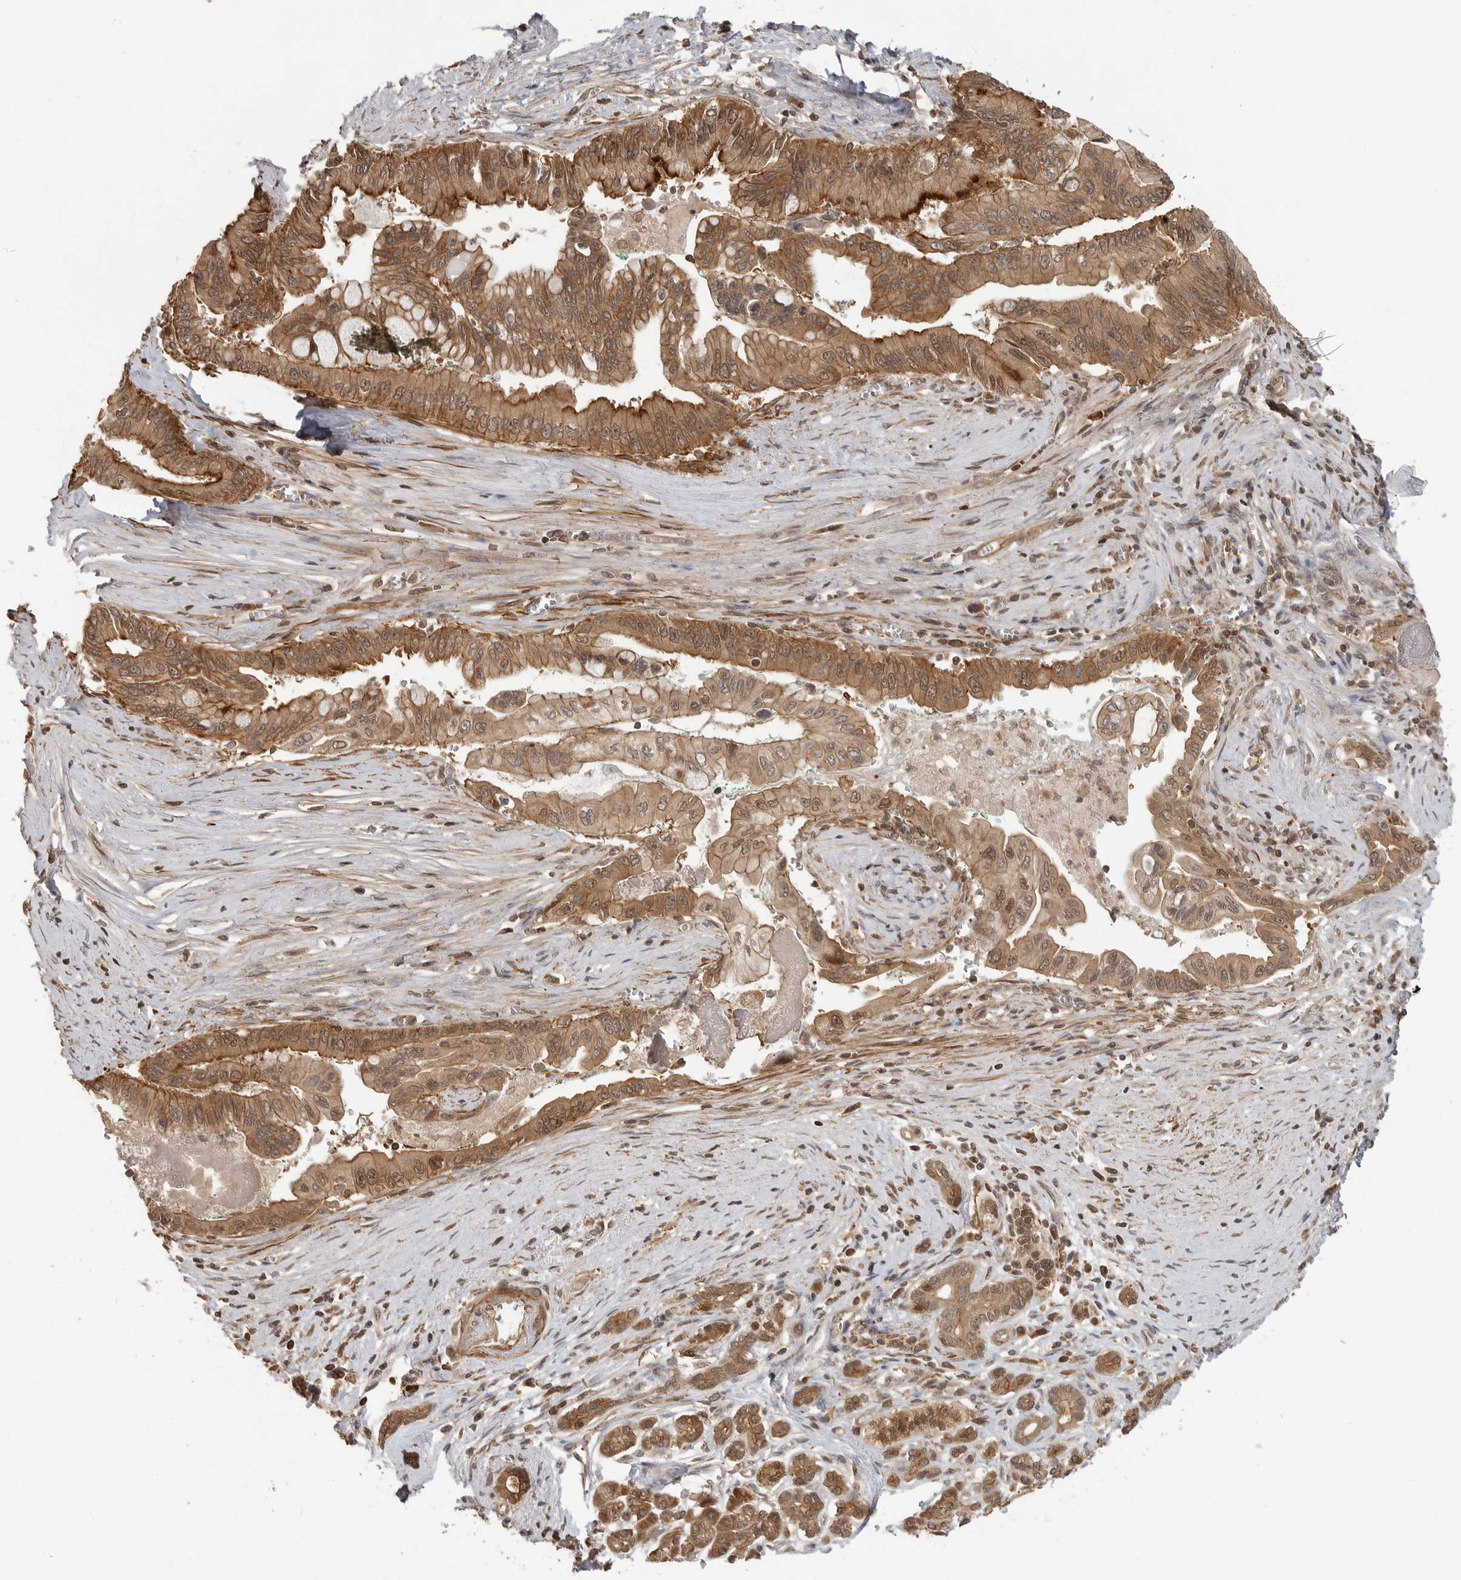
{"staining": {"intensity": "moderate", "quantity": ">75%", "location": "cytoplasmic/membranous,nuclear"}, "tissue": "pancreatic cancer", "cell_type": "Tumor cells", "image_type": "cancer", "snomed": [{"axis": "morphology", "description": "Adenocarcinoma, NOS"}, {"axis": "topography", "description": "Pancreas"}], "caption": "Immunohistochemical staining of pancreatic cancer (adenocarcinoma) displays medium levels of moderate cytoplasmic/membranous and nuclear protein staining in about >75% of tumor cells.", "gene": "ERN1", "patient": {"sex": "male", "age": 78}}